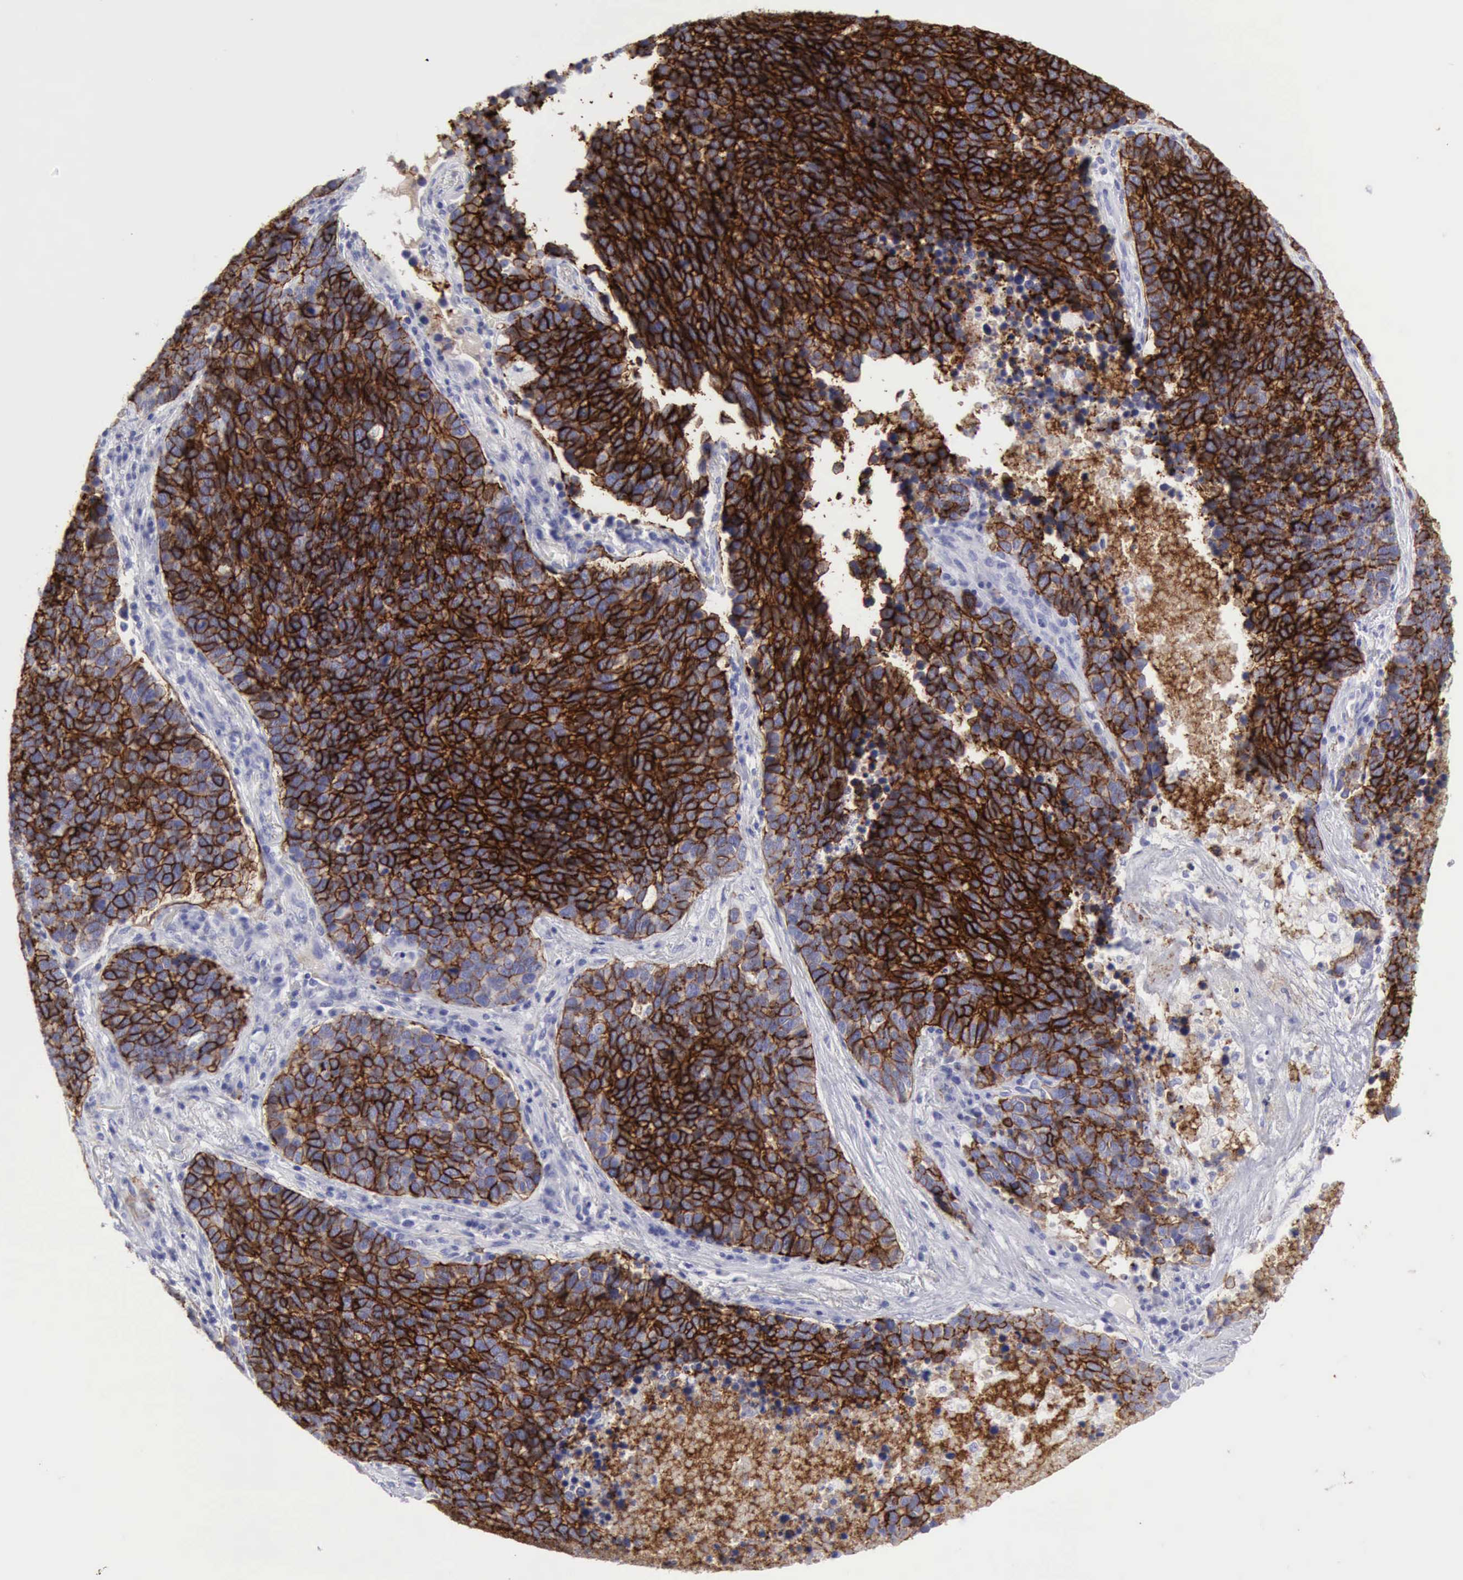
{"staining": {"intensity": "strong", "quantity": ">75%", "location": "cytoplasmic/membranous"}, "tissue": "lung cancer", "cell_type": "Tumor cells", "image_type": "cancer", "snomed": [{"axis": "morphology", "description": "Neoplasm, malignant, NOS"}, {"axis": "topography", "description": "Lung"}], "caption": "A photomicrograph showing strong cytoplasmic/membranous staining in about >75% of tumor cells in lung cancer (neoplasm (malignant)), as visualized by brown immunohistochemical staining.", "gene": "NCAM1", "patient": {"sex": "female", "age": 75}}